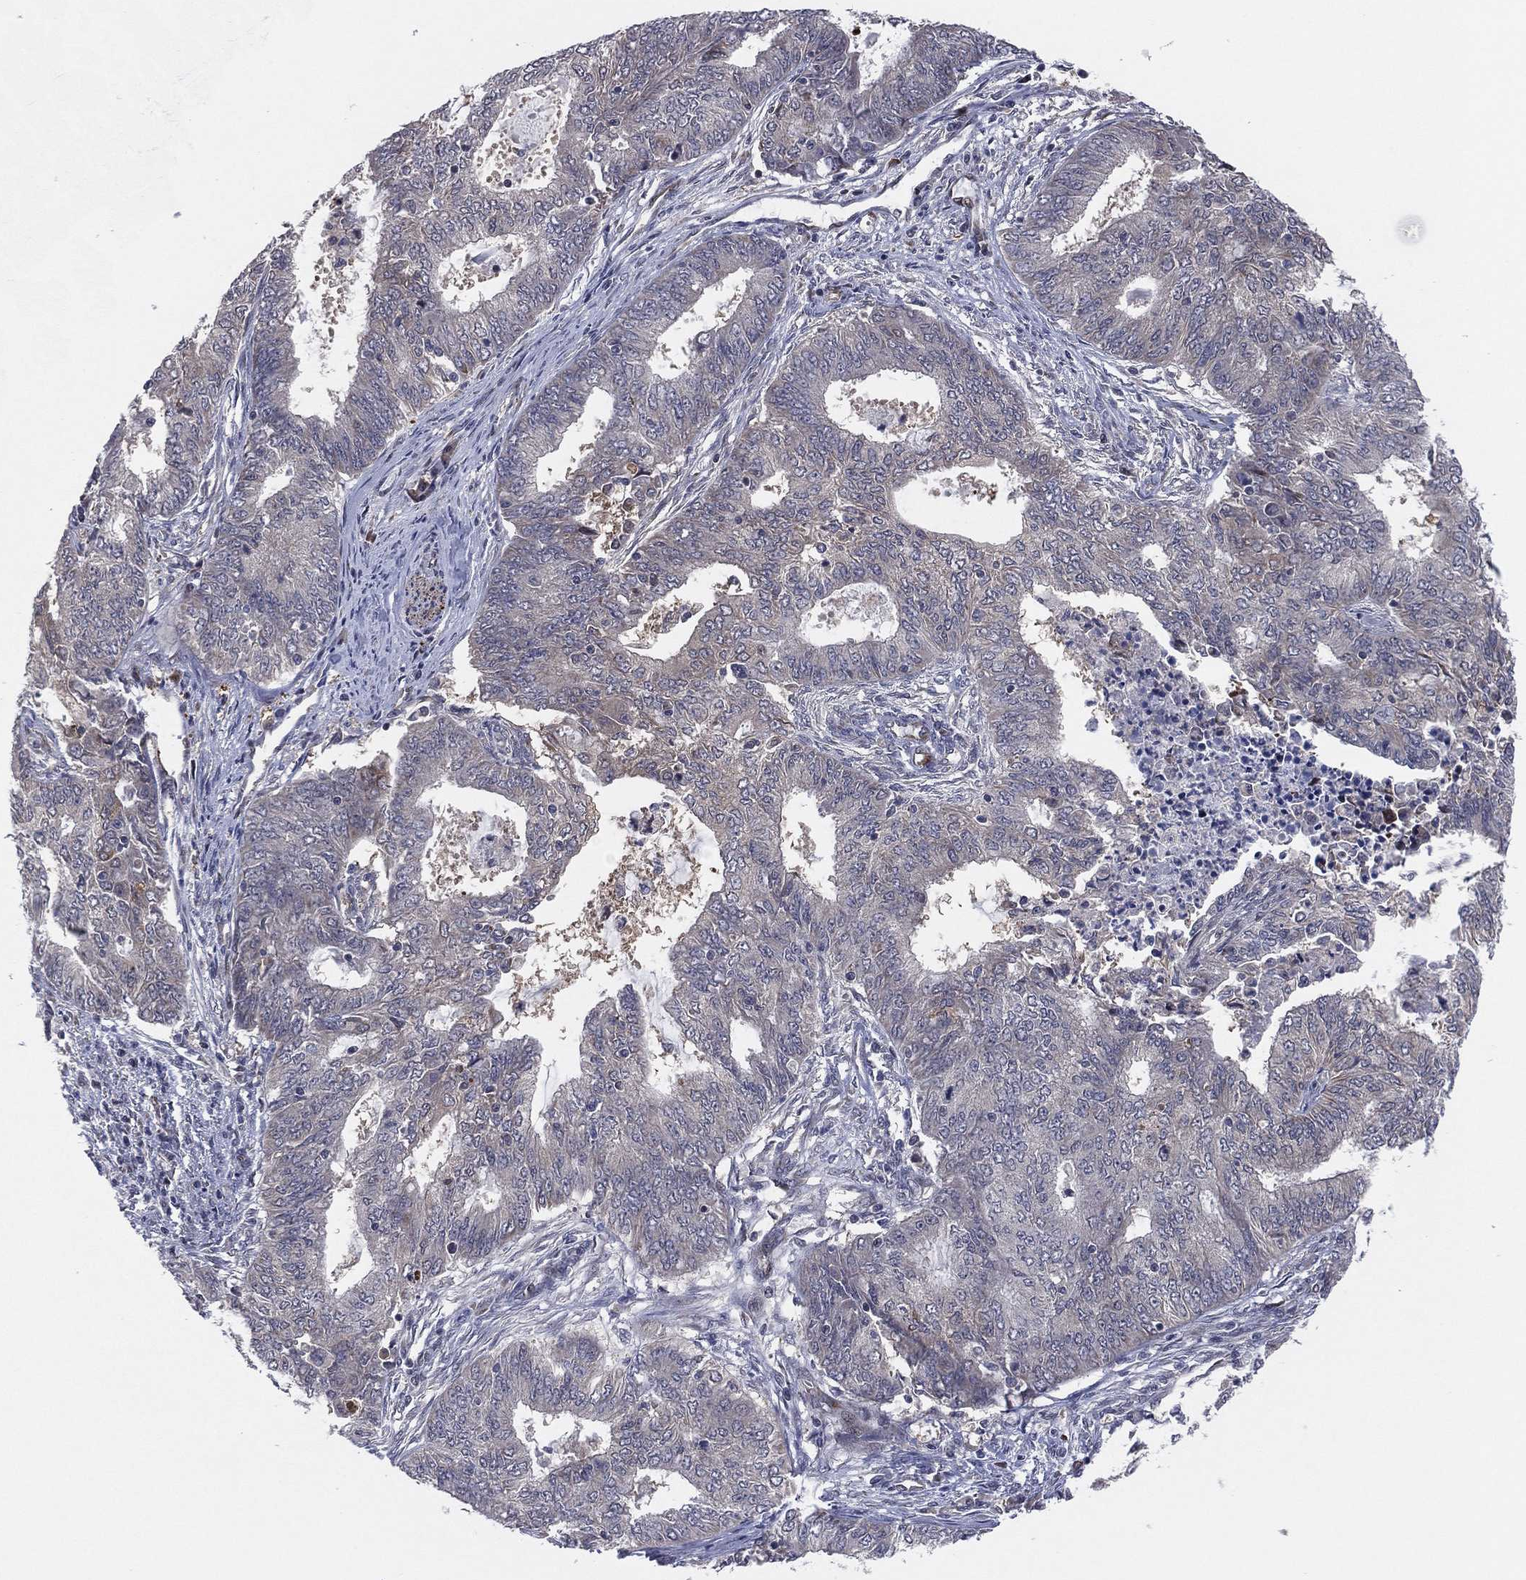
{"staining": {"intensity": "negative", "quantity": "none", "location": "none"}, "tissue": "endometrial cancer", "cell_type": "Tumor cells", "image_type": "cancer", "snomed": [{"axis": "morphology", "description": "Adenocarcinoma, NOS"}, {"axis": "topography", "description": "Endometrium"}], "caption": "IHC histopathology image of endometrial cancer stained for a protein (brown), which shows no expression in tumor cells.", "gene": "SNCG", "patient": {"sex": "female", "age": 62}}